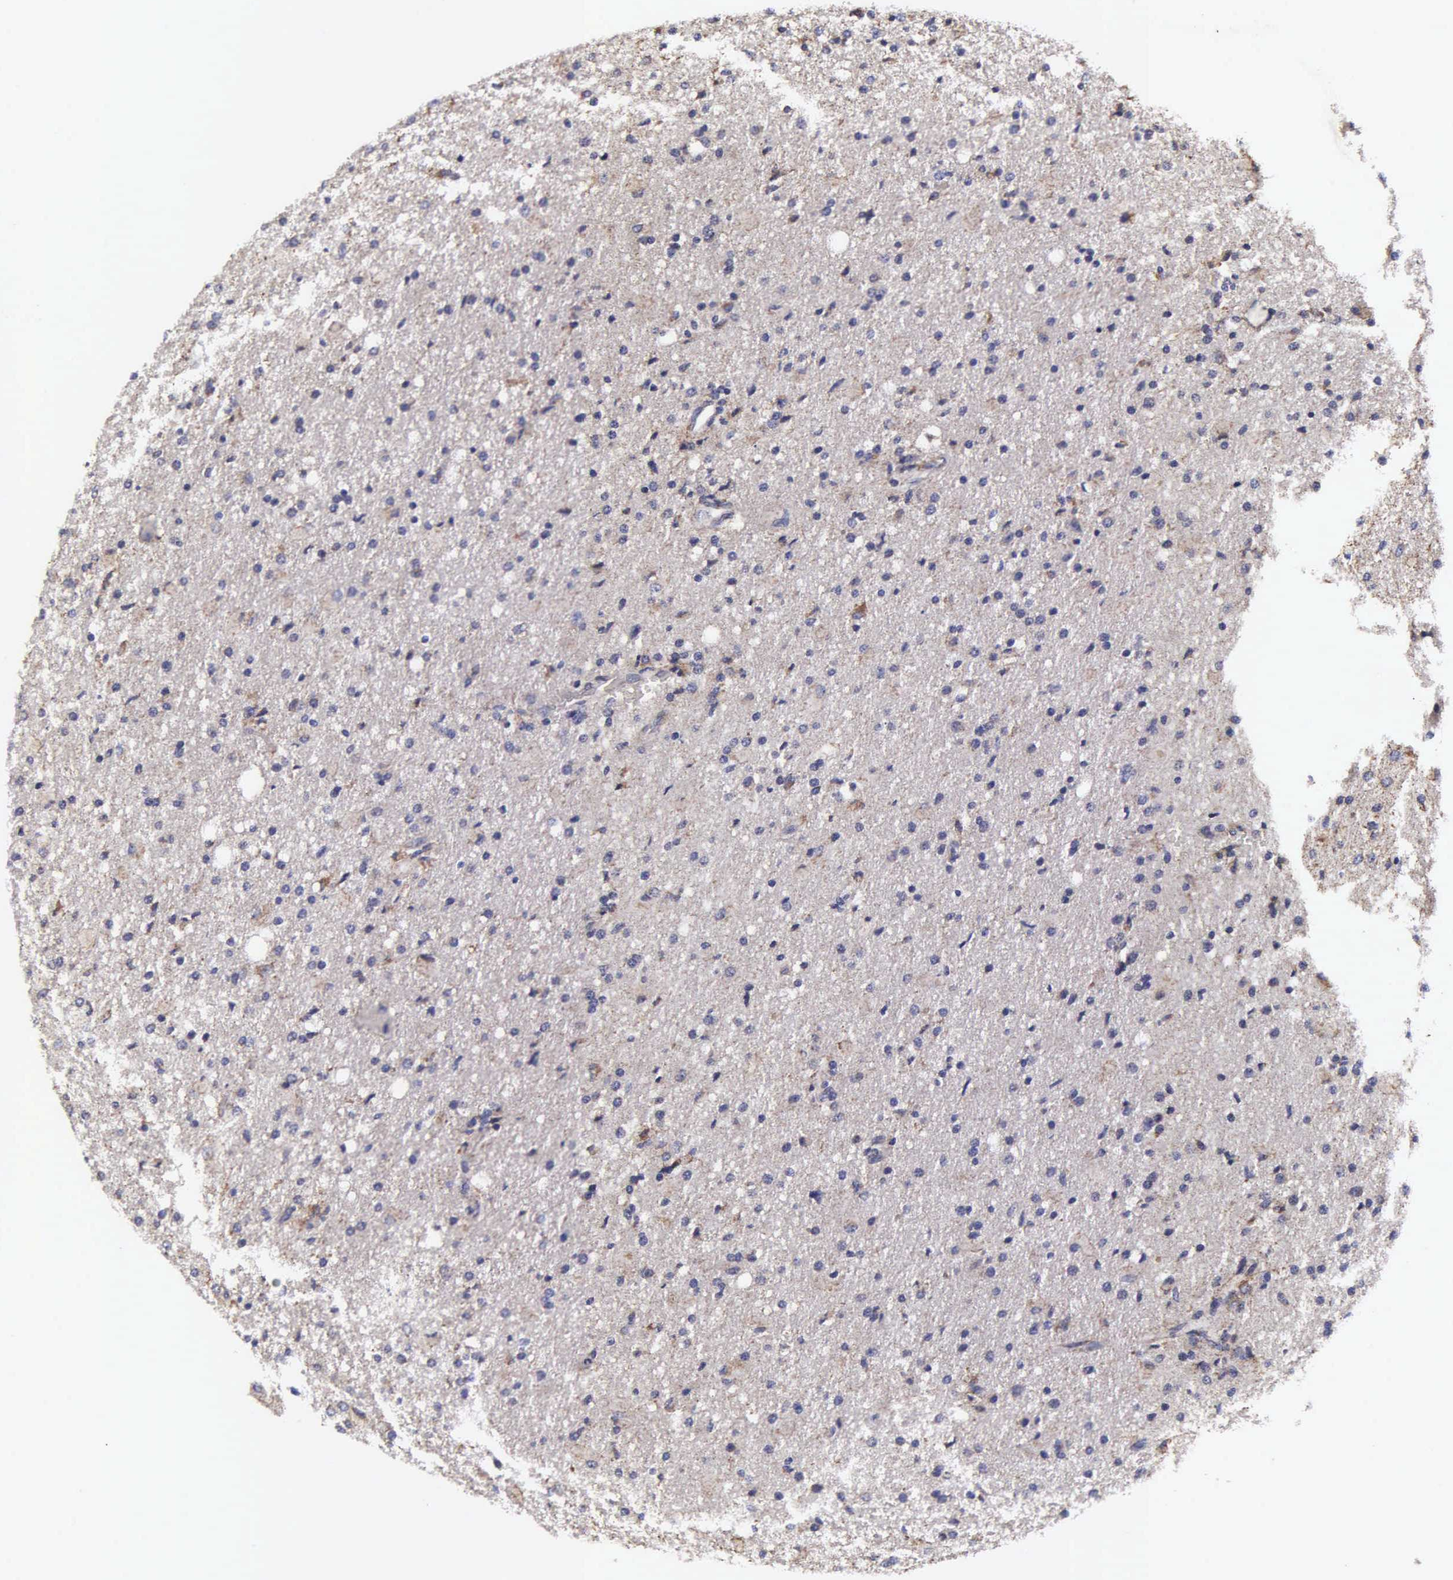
{"staining": {"intensity": "weak", "quantity": "<25%", "location": "cytoplasmic/membranous"}, "tissue": "glioma", "cell_type": "Tumor cells", "image_type": "cancer", "snomed": [{"axis": "morphology", "description": "Glioma, malignant, High grade"}, {"axis": "topography", "description": "Brain"}], "caption": "IHC photomicrograph of neoplastic tissue: glioma stained with DAB (3,3'-diaminobenzidine) reveals no significant protein staining in tumor cells.", "gene": "PSMA3", "patient": {"sex": "male", "age": 68}}